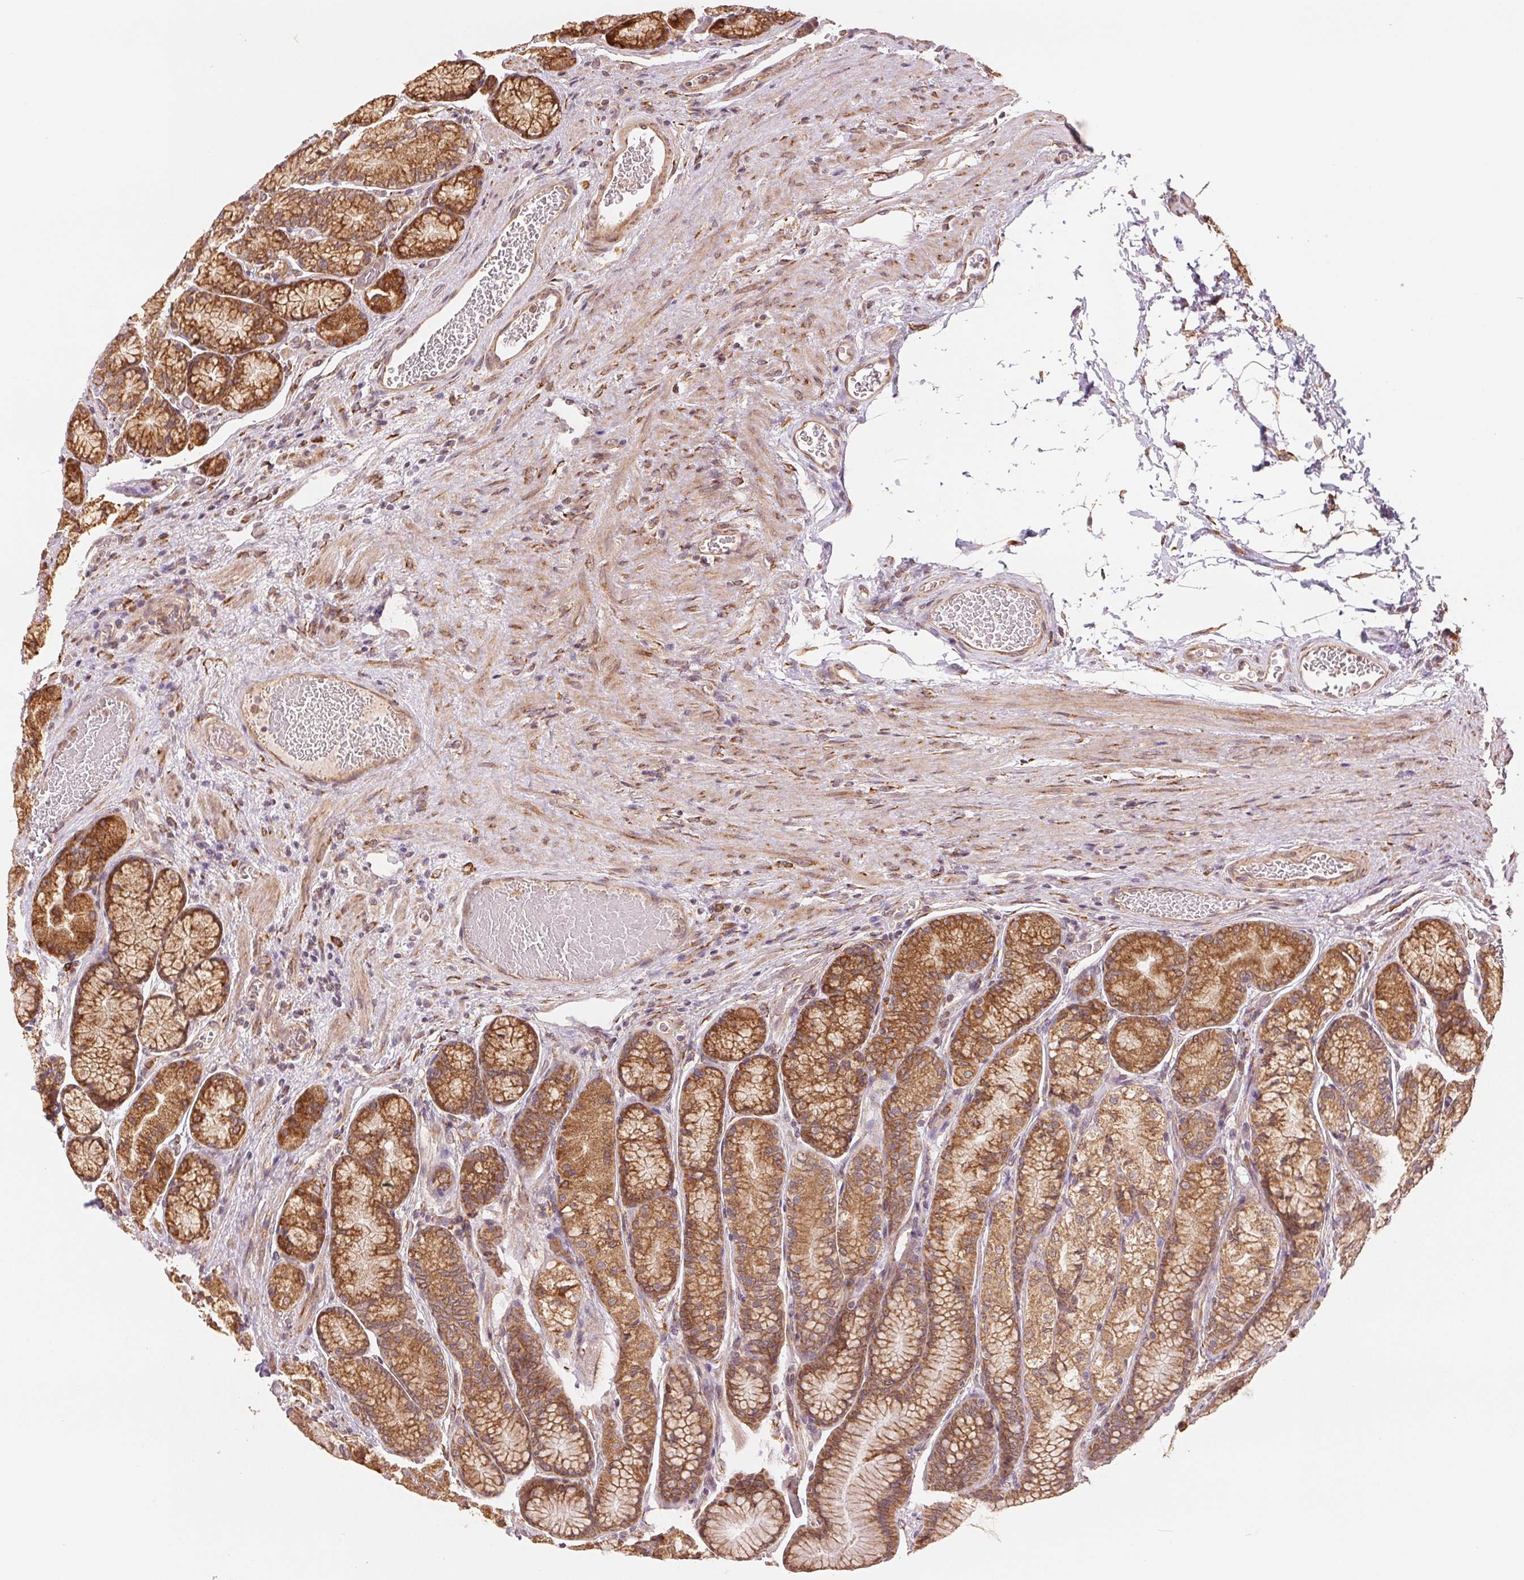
{"staining": {"intensity": "strong", "quantity": ">75%", "location": "cytoplasmic/membranous"}, "tissue": "stomach", "cell_type": "Glandular cells", "image_type": "normal", "snomed": [{"axis": "morphology", "description": "Normal tissue, NOS"}, {"axis": "morphology", "description": "Adenocarcinoma, NOS"}, {"axis": "morphology", "description": "Adenocarcinoma, High grade"}, {"axis": "topography", "description": "Stomach, upper"}, {"axis": "topography", "description": "Stomach"}], "caption": "Immunohistochemistry micrograph of unremarkable stomach: human stomach stained using immunohistochemistry shows high levels of strong protein expression localized specifically in the cytoplasmic/membranous of glandular cells, appearing as a cytoplasmic/membranous brown color.", "gene": "SLC20A1", "patient": {"sex": "female", "age": 65}}